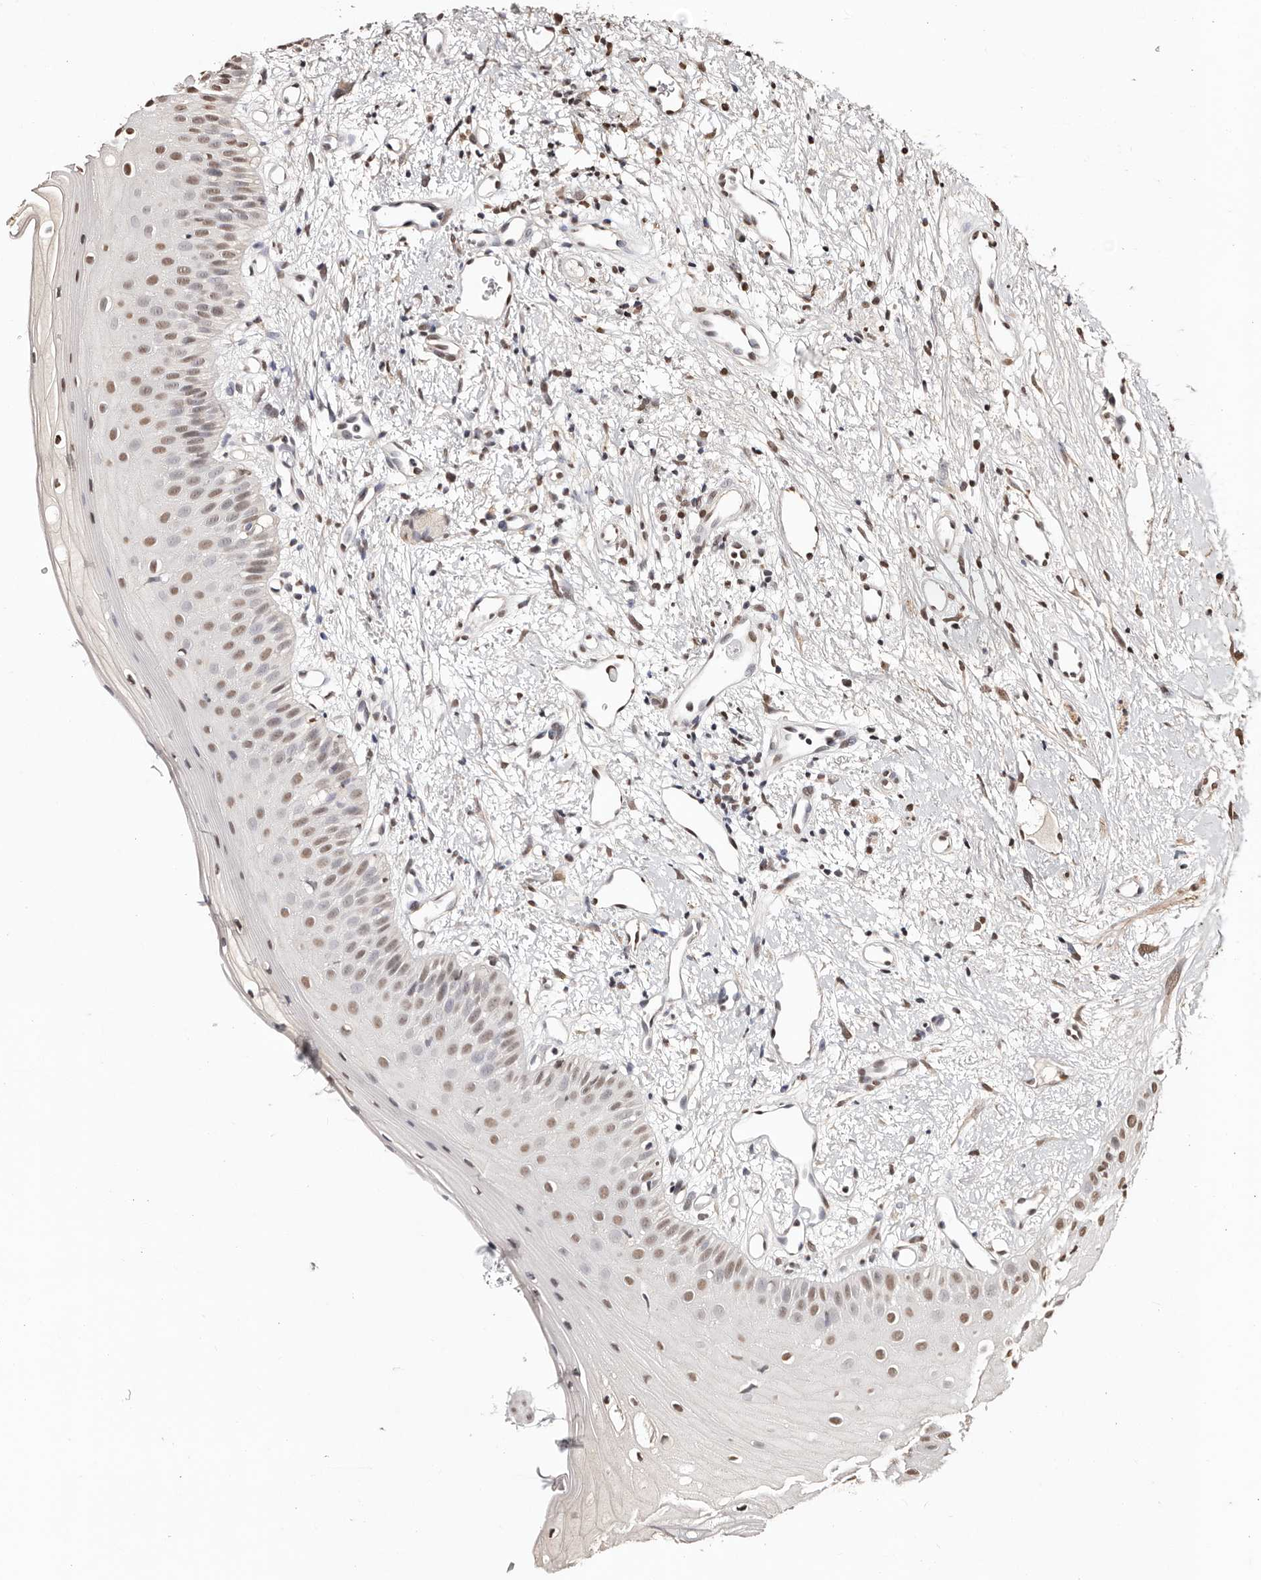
{"staining": {"intensity": "moderate", "quantity": ">75%", "location": "nuclear"}, "tissue": "oral mucosa", "cell_type": "Squamous epithelial cells", "image_type": "normal", "snomed": [{"axis": "morphology", "description": "Normal tissue, NOS"}, {"axis": "topography", "description": "Oral tissue"}], "caption": "The histopathology image exhibits immunohistochemical staining of unremarkable oral mucosa. There is moderate nuclear expression is seen in about >75% of squamous epithelial cells. (DAB (3,3'-diaminobenzidine) IHC with brightfield microscopy, high magnification).", "gene": "BICRAL", "patient": {"sex": "female", "age": 63}}